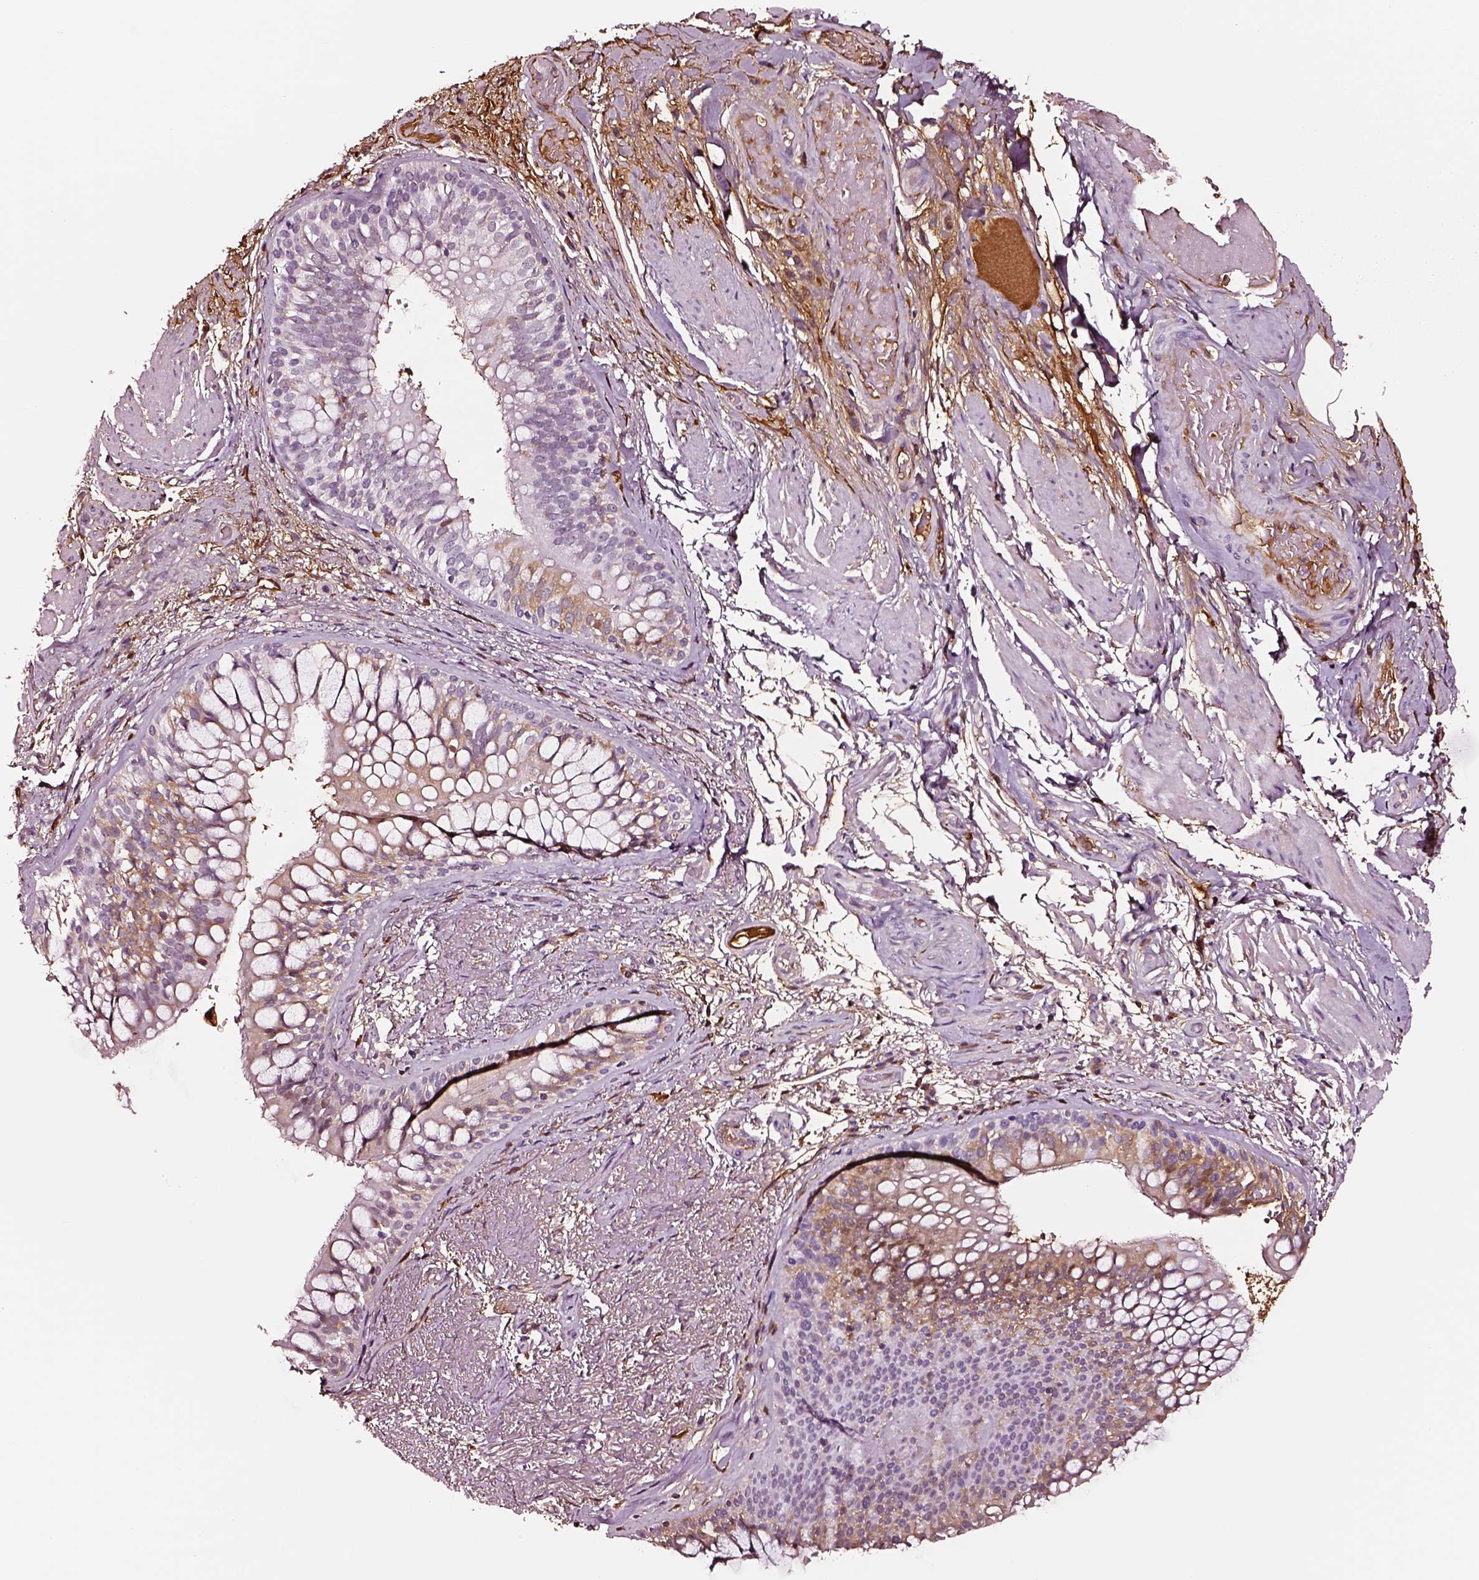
{"staining": {"intensity": "negative", "quantity": "none", "location": "none"}, "tissue": "adipose tissue", "cell_type": "Adipocytes", "image_type": "normal", "snomed": [{"axis": "morphology", "description": "Normal tissue, NOS"}, {"axis": "topography", "description": "Cartilage tissue"}, {"axis": "topography", "description": "Bronchus"}], "caption": "Histopathology image shows no significant protein expression in adipocytes of benign adipose tissue.", "gene": "TF", "patient": {"sex": "male", "age": 64}}